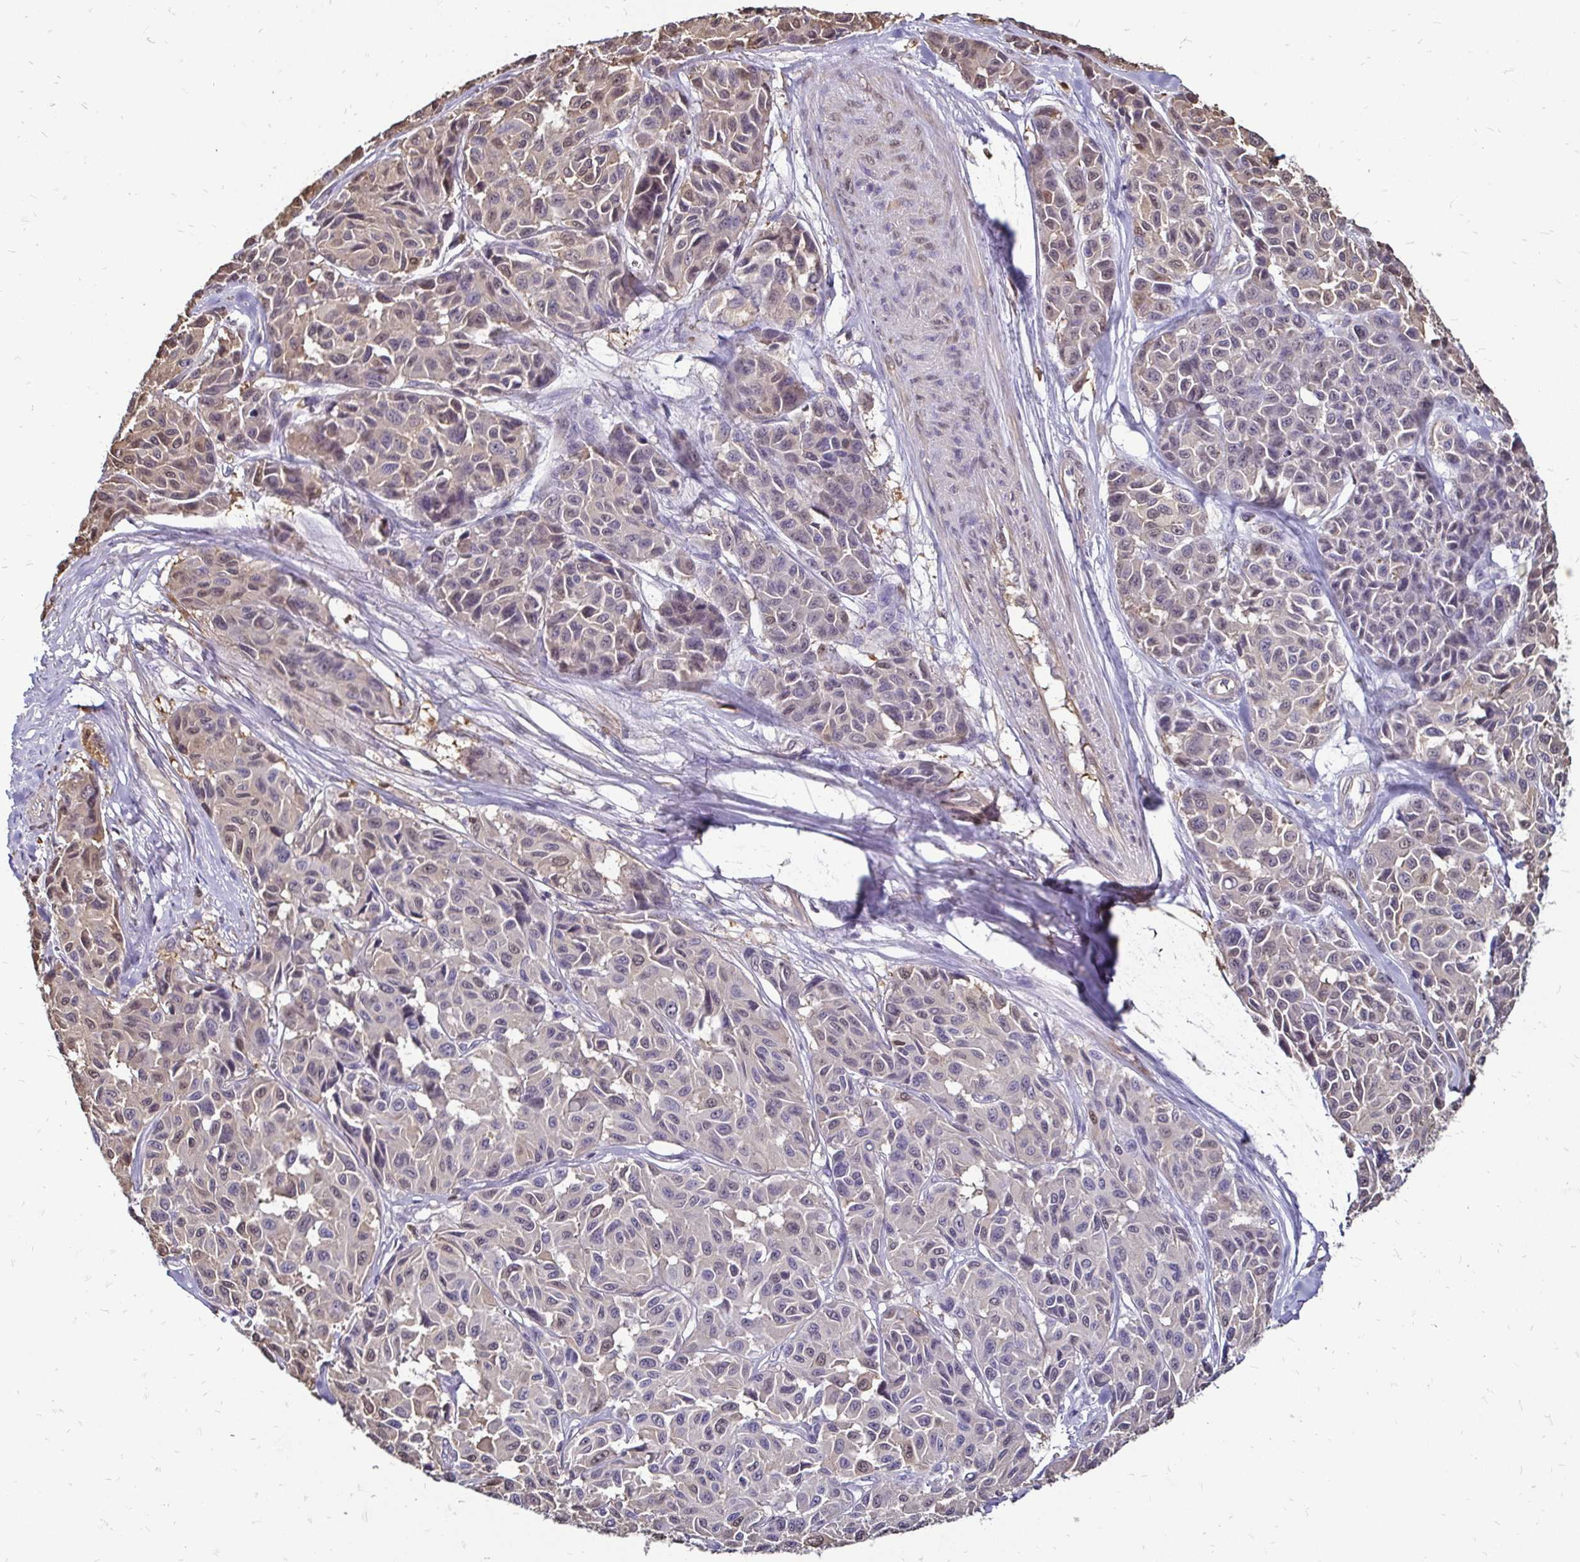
{"staining": {"intensity": "weak", "quantity": "<25%", "location": "cytoplasmic/membranous"}, "tissue": "melanoma", "cell_type": "Tumor cells", "image_type": "cancer", "snomed": [{"axis": "morphology", "description": "Malignant melanoma, NOS"}, {"axis": "topography", "description": "Skin"}], "caption": "The image exhibits no staining of tumor cells in melanoma.", "gene": "ZFP1", "patient": {"sex": "female", "age": 66}}